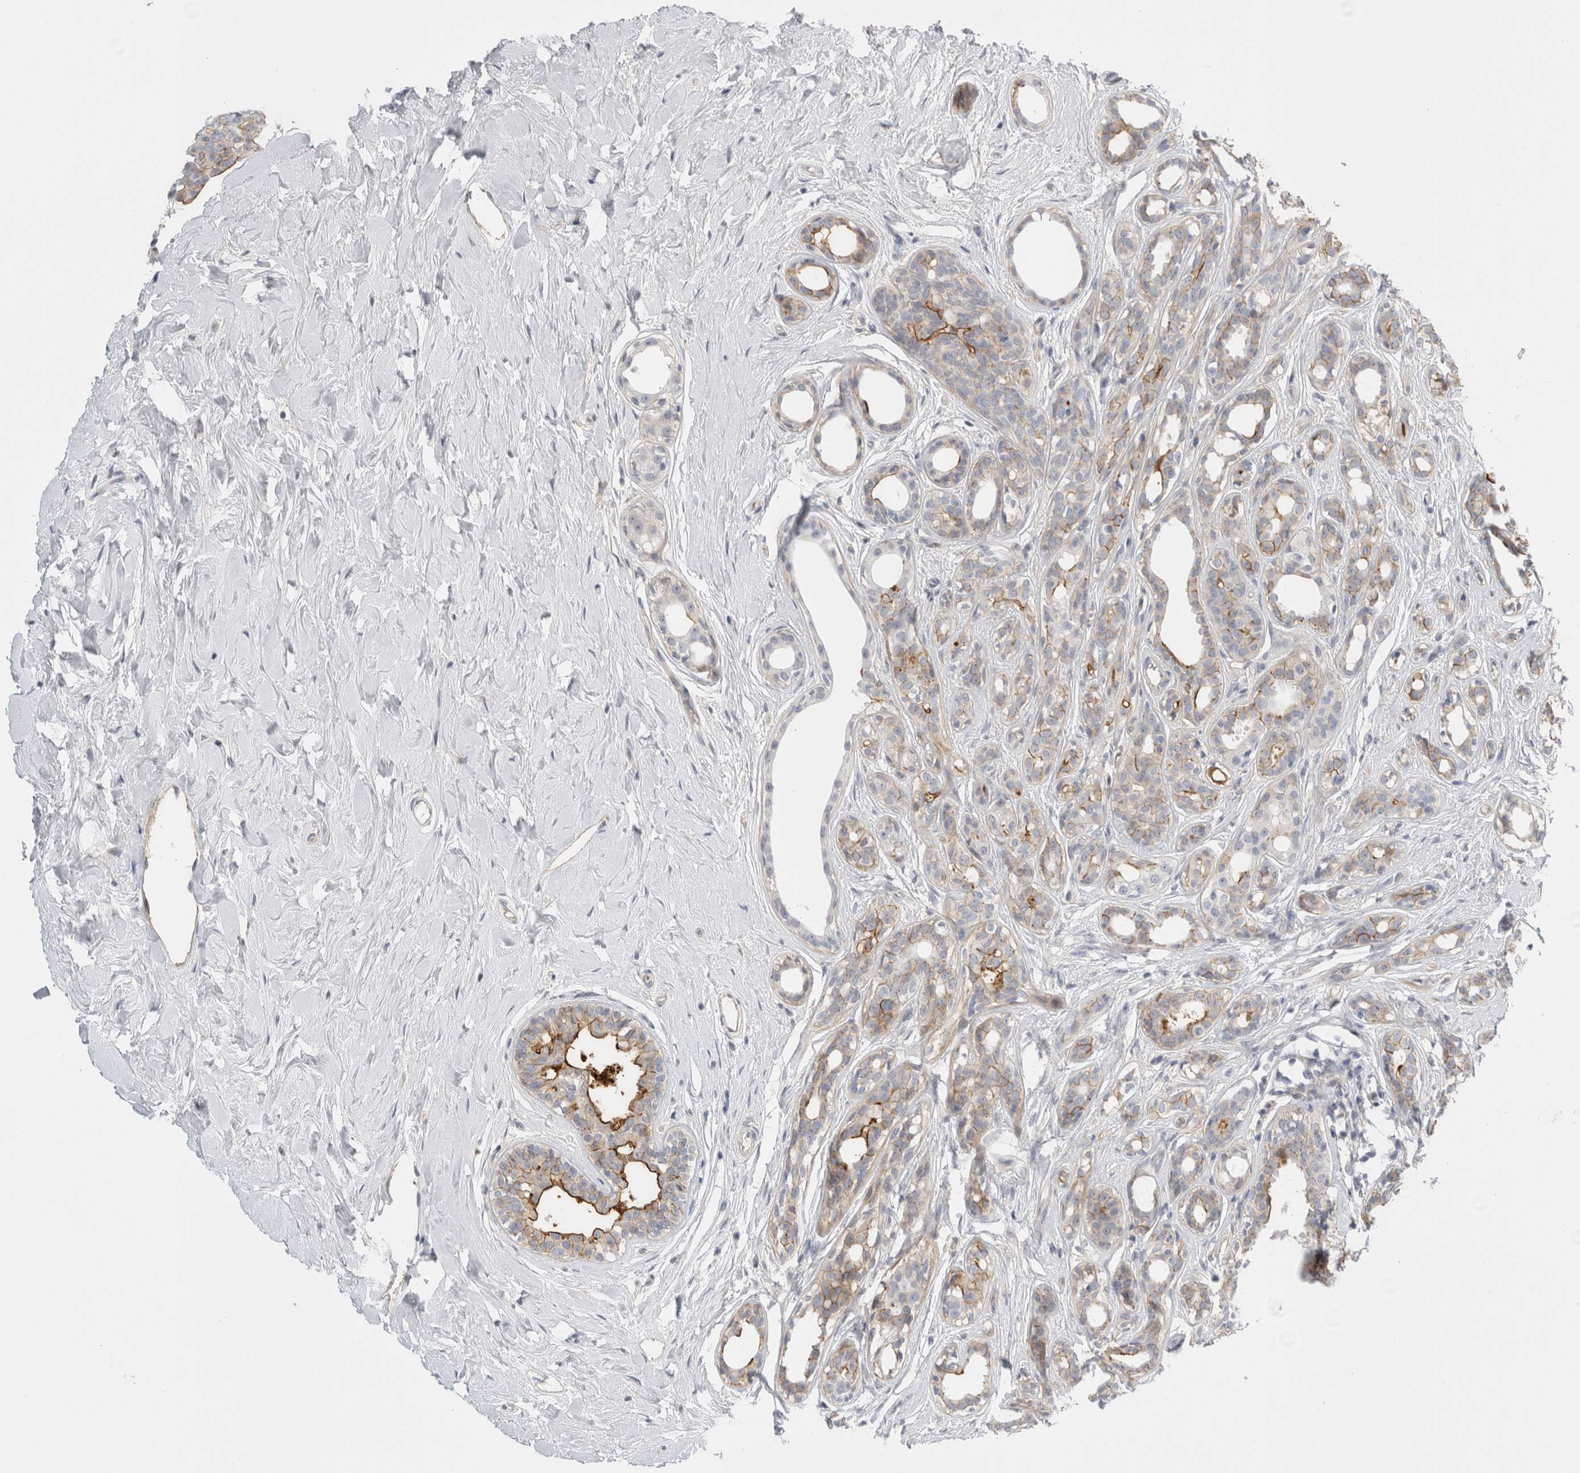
{"staining": {"intensity": "moderate", "quantity": "25%-75%", "location": "cytoplasmic/membranous"}, "tissue": "breast cancer", "cell_type": "Tumor cells", "image_type": "cancer", "snomed": [{"axis": "morphology", "description": "Duct carcinoma"}, {"axis": "topography", "description": "Breast"}], "caption": "IHC photomicrograph of human breast cancer stained for a protein (brown), which demonstrates medium levels of moderate cytoplasmic/membranous staining in approximately 25%-75% of tumor cells.", "gene": "VANGL1", "patient": {"sex": "female", "age": 55}}